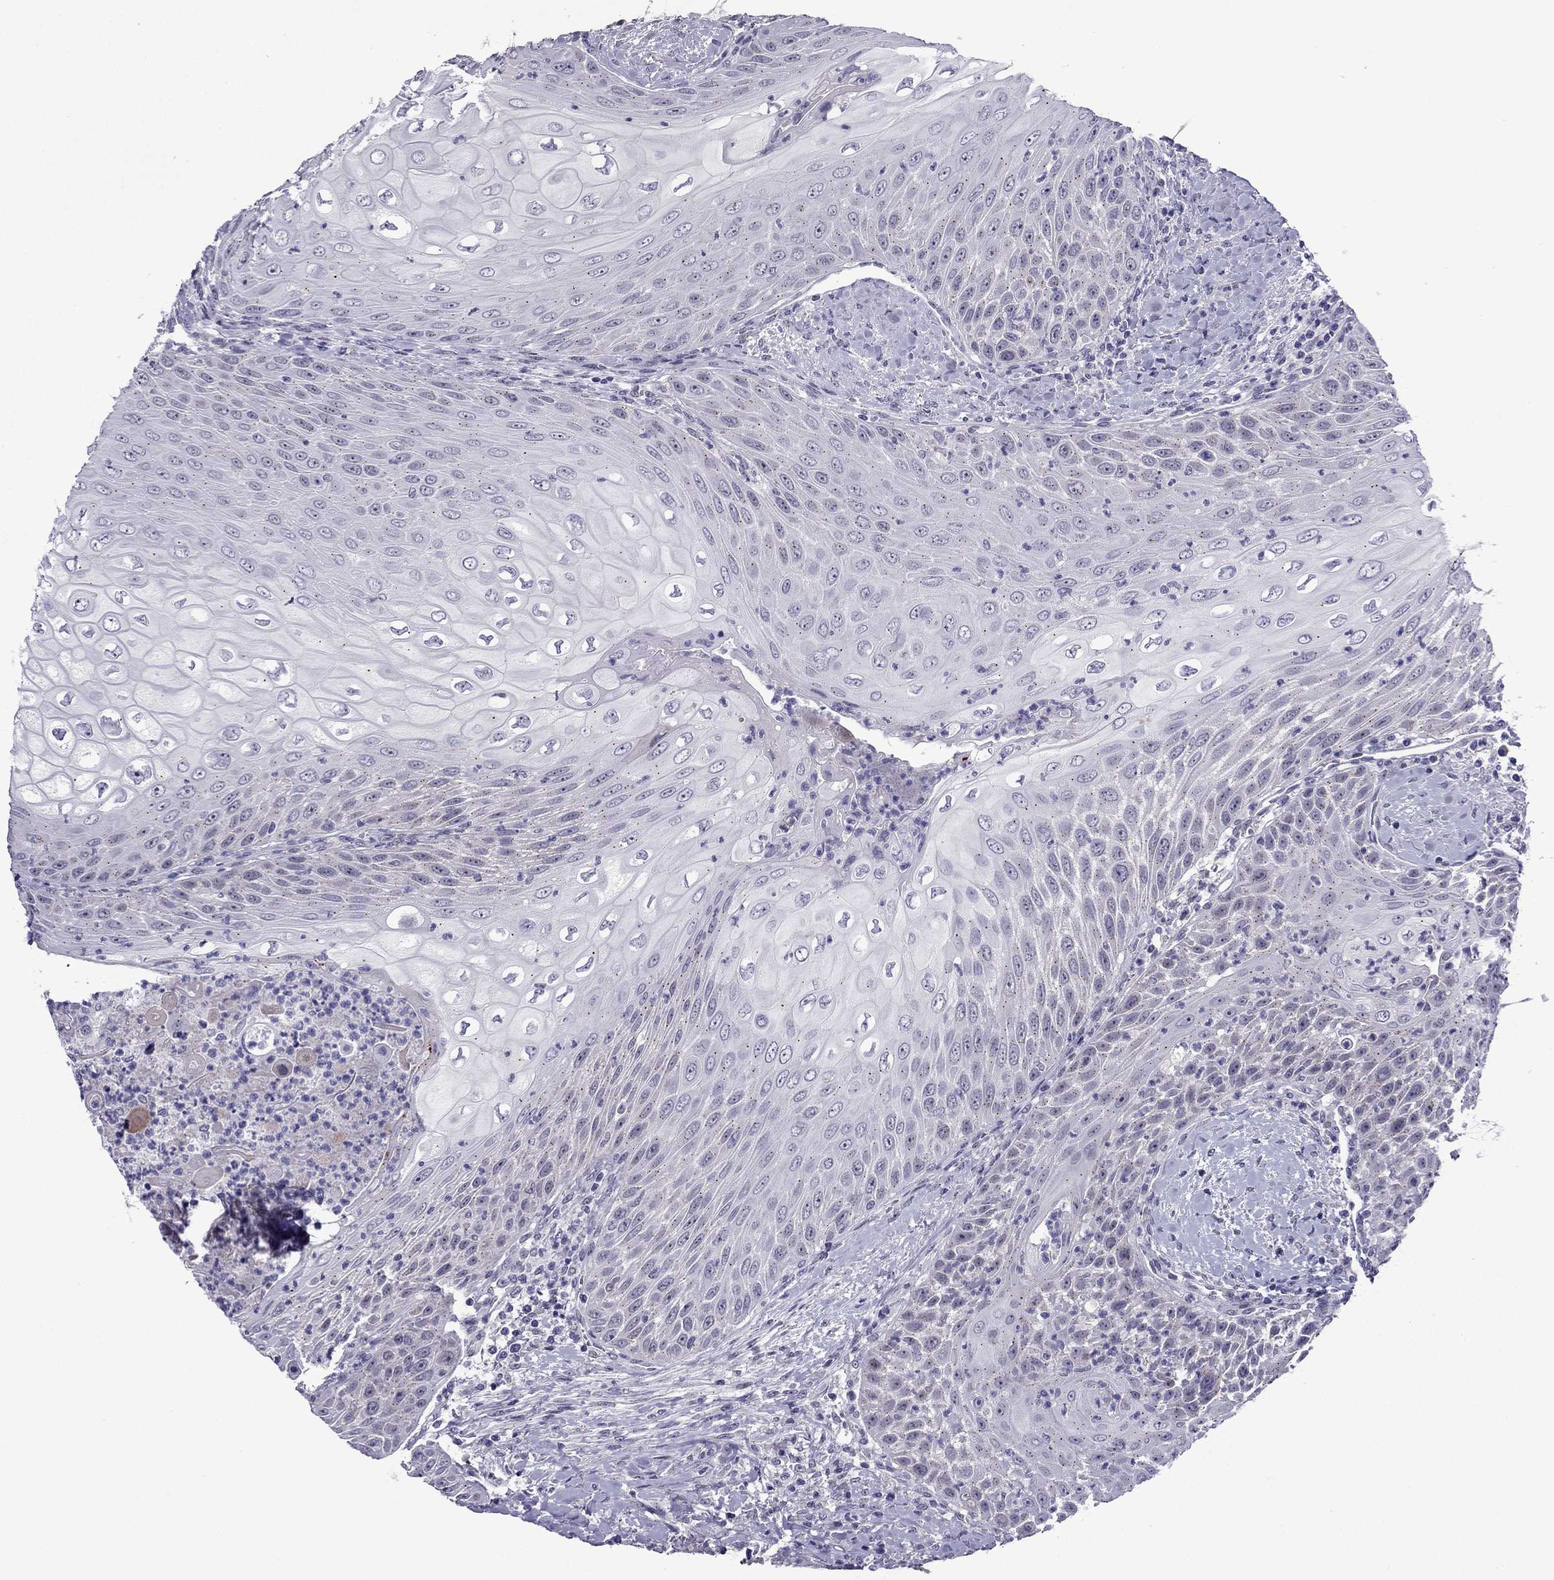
{"staining": {"intensity": "negative", "quantity": "none", "location": "none"}, "tissue": "head and neck cancer", "cell_type": "Tumor cells", "image_type": "cancer", "snomed": [{"axis": "morphology", "description": "Squamous cell carcinoma, NOS"}, {"axis": "topography", "description": "Head-Neck"}], "caption": "Immunohistochemistry micrograph of neoplastic tissue: human head and neck squamous cell carcinoma stained with DAB exhibits no significant protein positivity in tumor cells. Brightfield microscopy of immunohistochemistry stained with DAB (3,3'-diaminobenzidine) (brown) and hematoxylin (blue), captured at high magnification.", "gene": "MYBPH", "patient": {"sex": "male", "age": 69}}